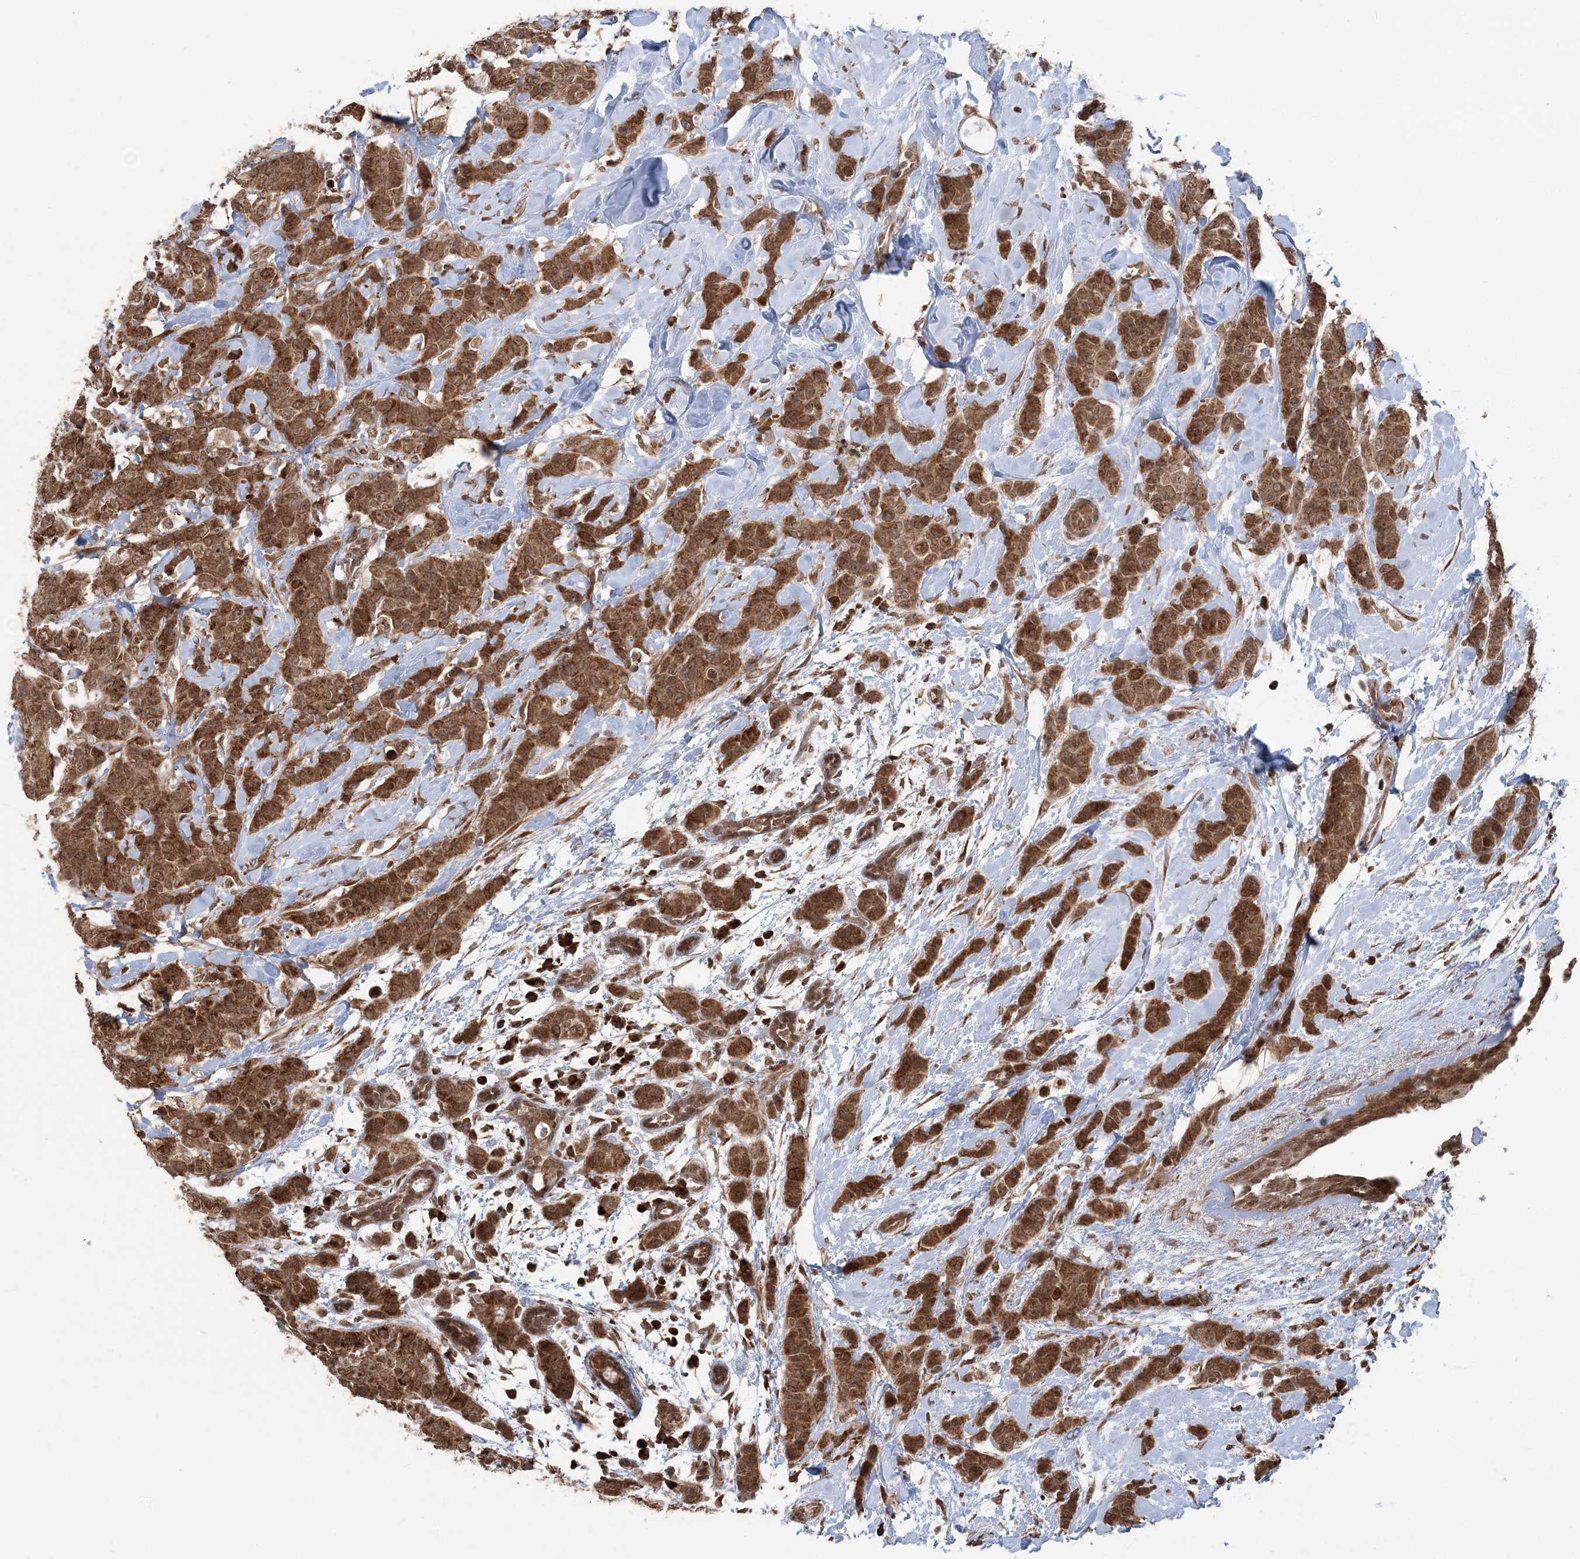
{"staining": {"intensity": "strong", "quantity": ">75%", "location": "cytoplasmic/membranous"}, "tissue": "breast cancer", "cell_type": "Tumor cells", "image_type": "cancer", "snomed": [{"axis": "morphology", "description": "Normal tissue, NOS"}, {"axis": "morphology", "description": "Duct carcinoma"}, {"axis": "topography", "description": "Breast"}], "caption": "The image exhibits immunohistochemical staining of breast cancer. There is strong cytoplasmic/membranous positivity is appreciated in approximately >75% of tumor cells. The staining is performed using DAB (3,3'-diaminobenzidine) brown chromogen to label protein expression. The nuclei are counter-stained blue using hematoxylin.", "gene": "TMED10", "patient": {"sex": "female", "age": 40}}